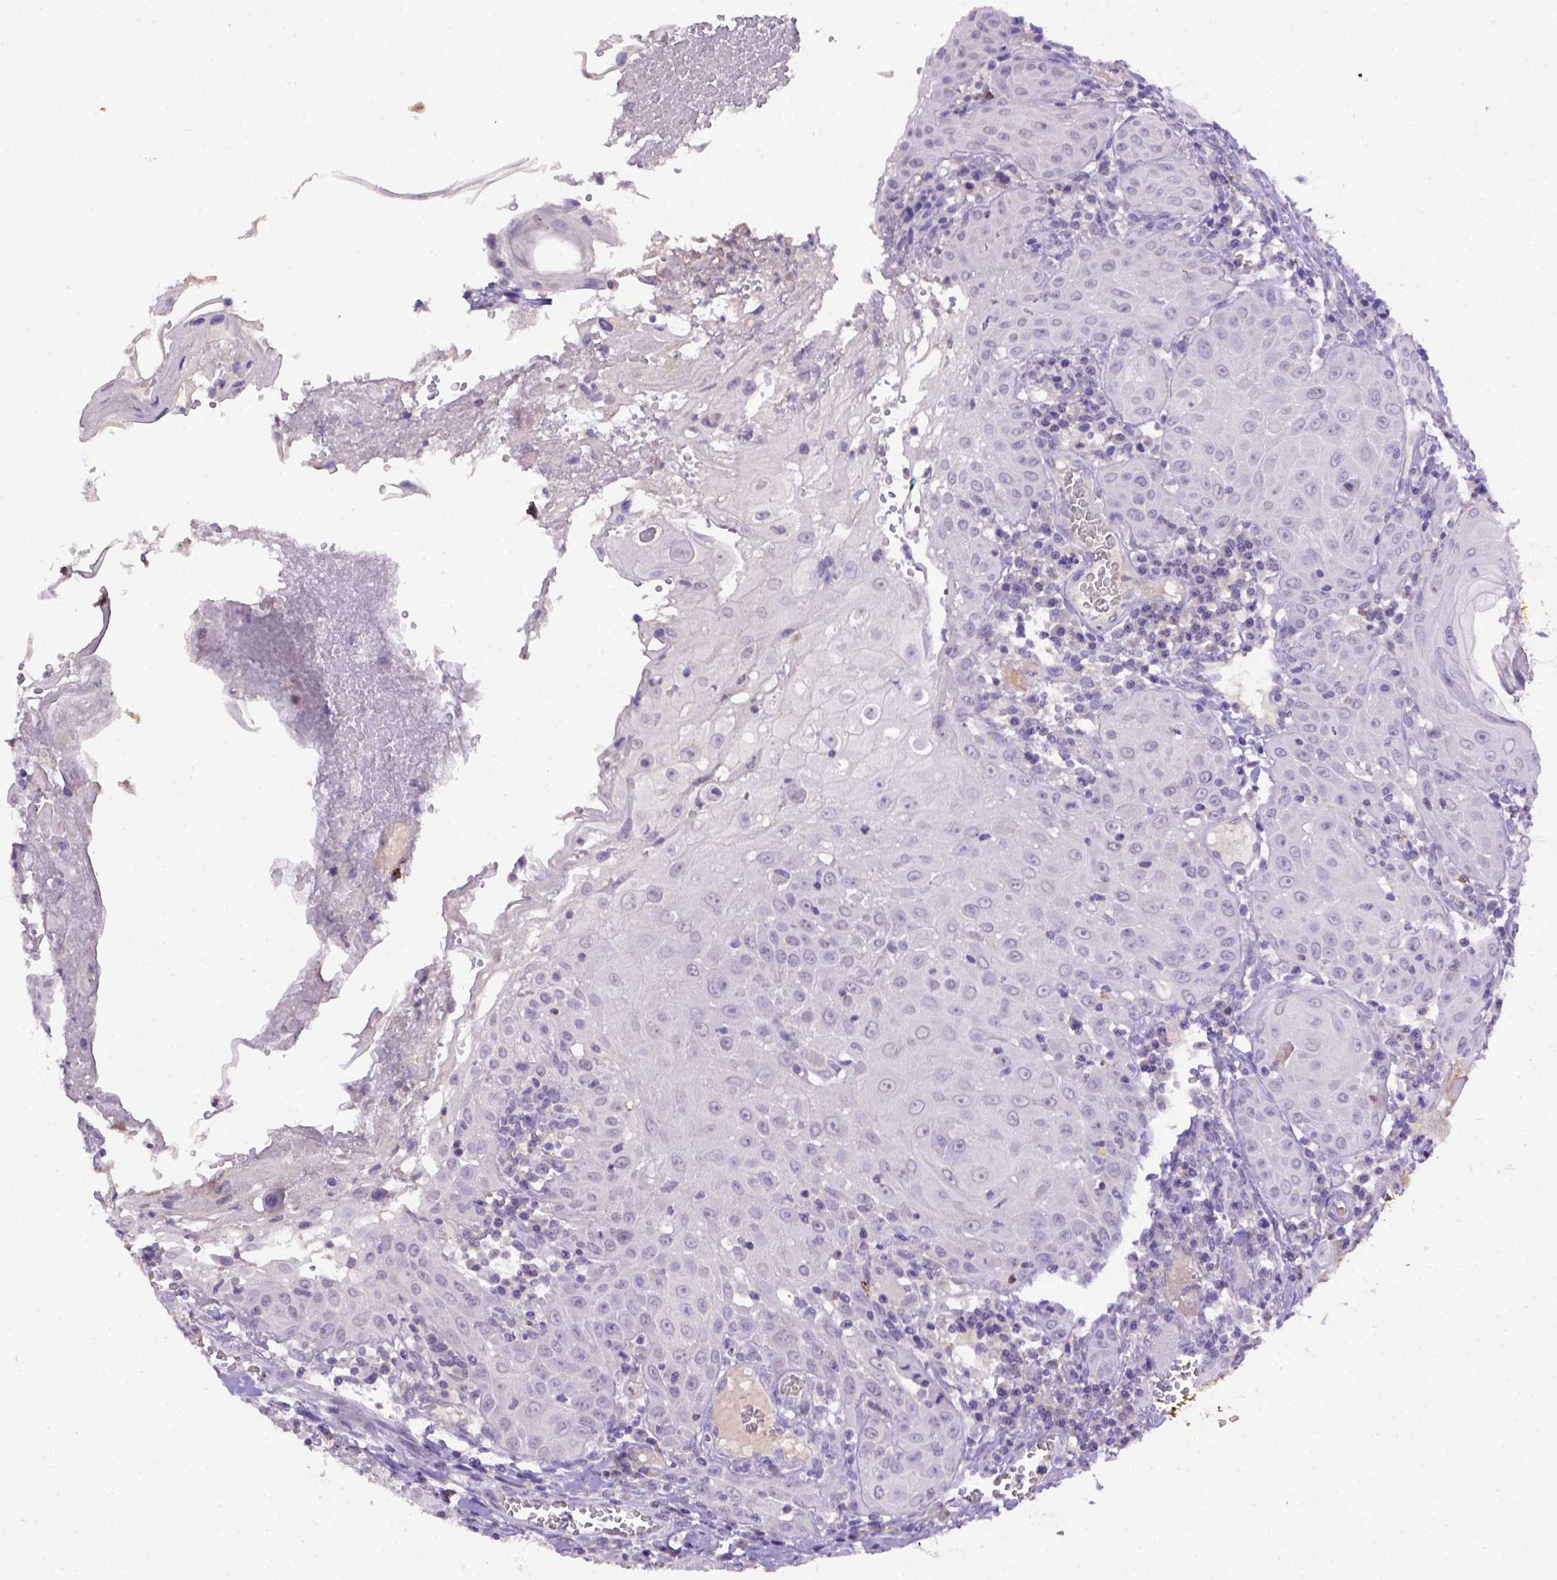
{"staining": {"intensity": "negative", "quantity": "none", "location": "none"}, "tissue": "head and neck cancer", "cell_type": "Tumor cells", "image_type": "cancer", "snomed": [{"axis": "morphology", "description": "Squamous cell carcinoma, NOS"}, {"axis": "topography", "description": "Head-Neck"}], "caption": "High power microscopy photomicrograph of an IHC micrograph of squamous cell carcinoma (head and neck), revealing no significant expression in tumor cells.", "gene": "B3GAT1", "patient": {"sex": "female", "age": 80}}